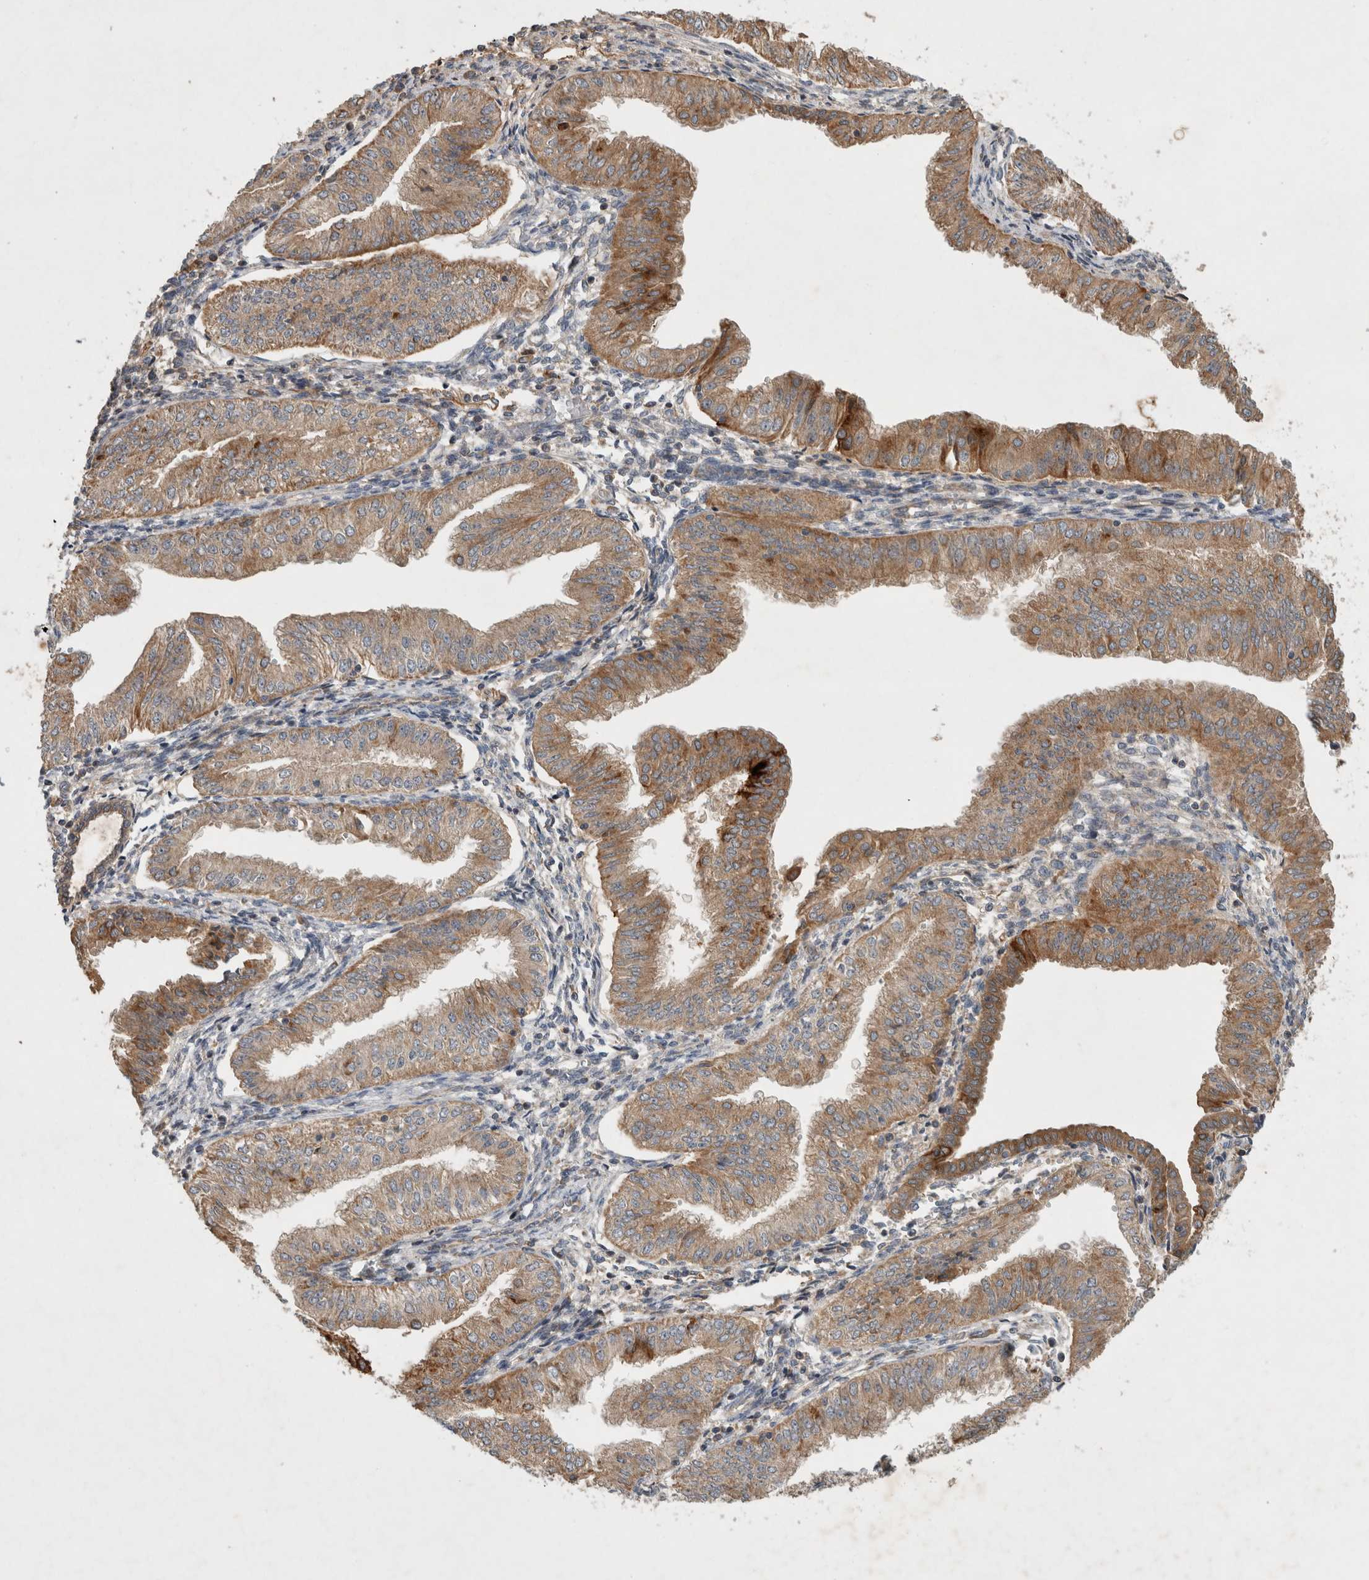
{"staining": {"intensity": "moderate", "quantity": "25%-75%", "location": "cytoplasmic/membranous"}, "tissue": "endometrial cancer", "cell_type": "Tumor cells", "image_type": "cancer", "snomed": [{"axis": "morphology", "description": "Normal tissue, NOS"}, {"axis": "morphology", "description": "Adenocarcinoma, NOS"}, {"axis": "topography", "description": "Endometrium"}], "caption": "There is medium levels of moderate cytoplasmic/membranous positivity in tumor cells of adenocarcinoma (endometrial), as demonstrated by immunohistochemical staining (brown color).", "gene": "SERAC1", "patient": {"sex": "female", "age": 53}}